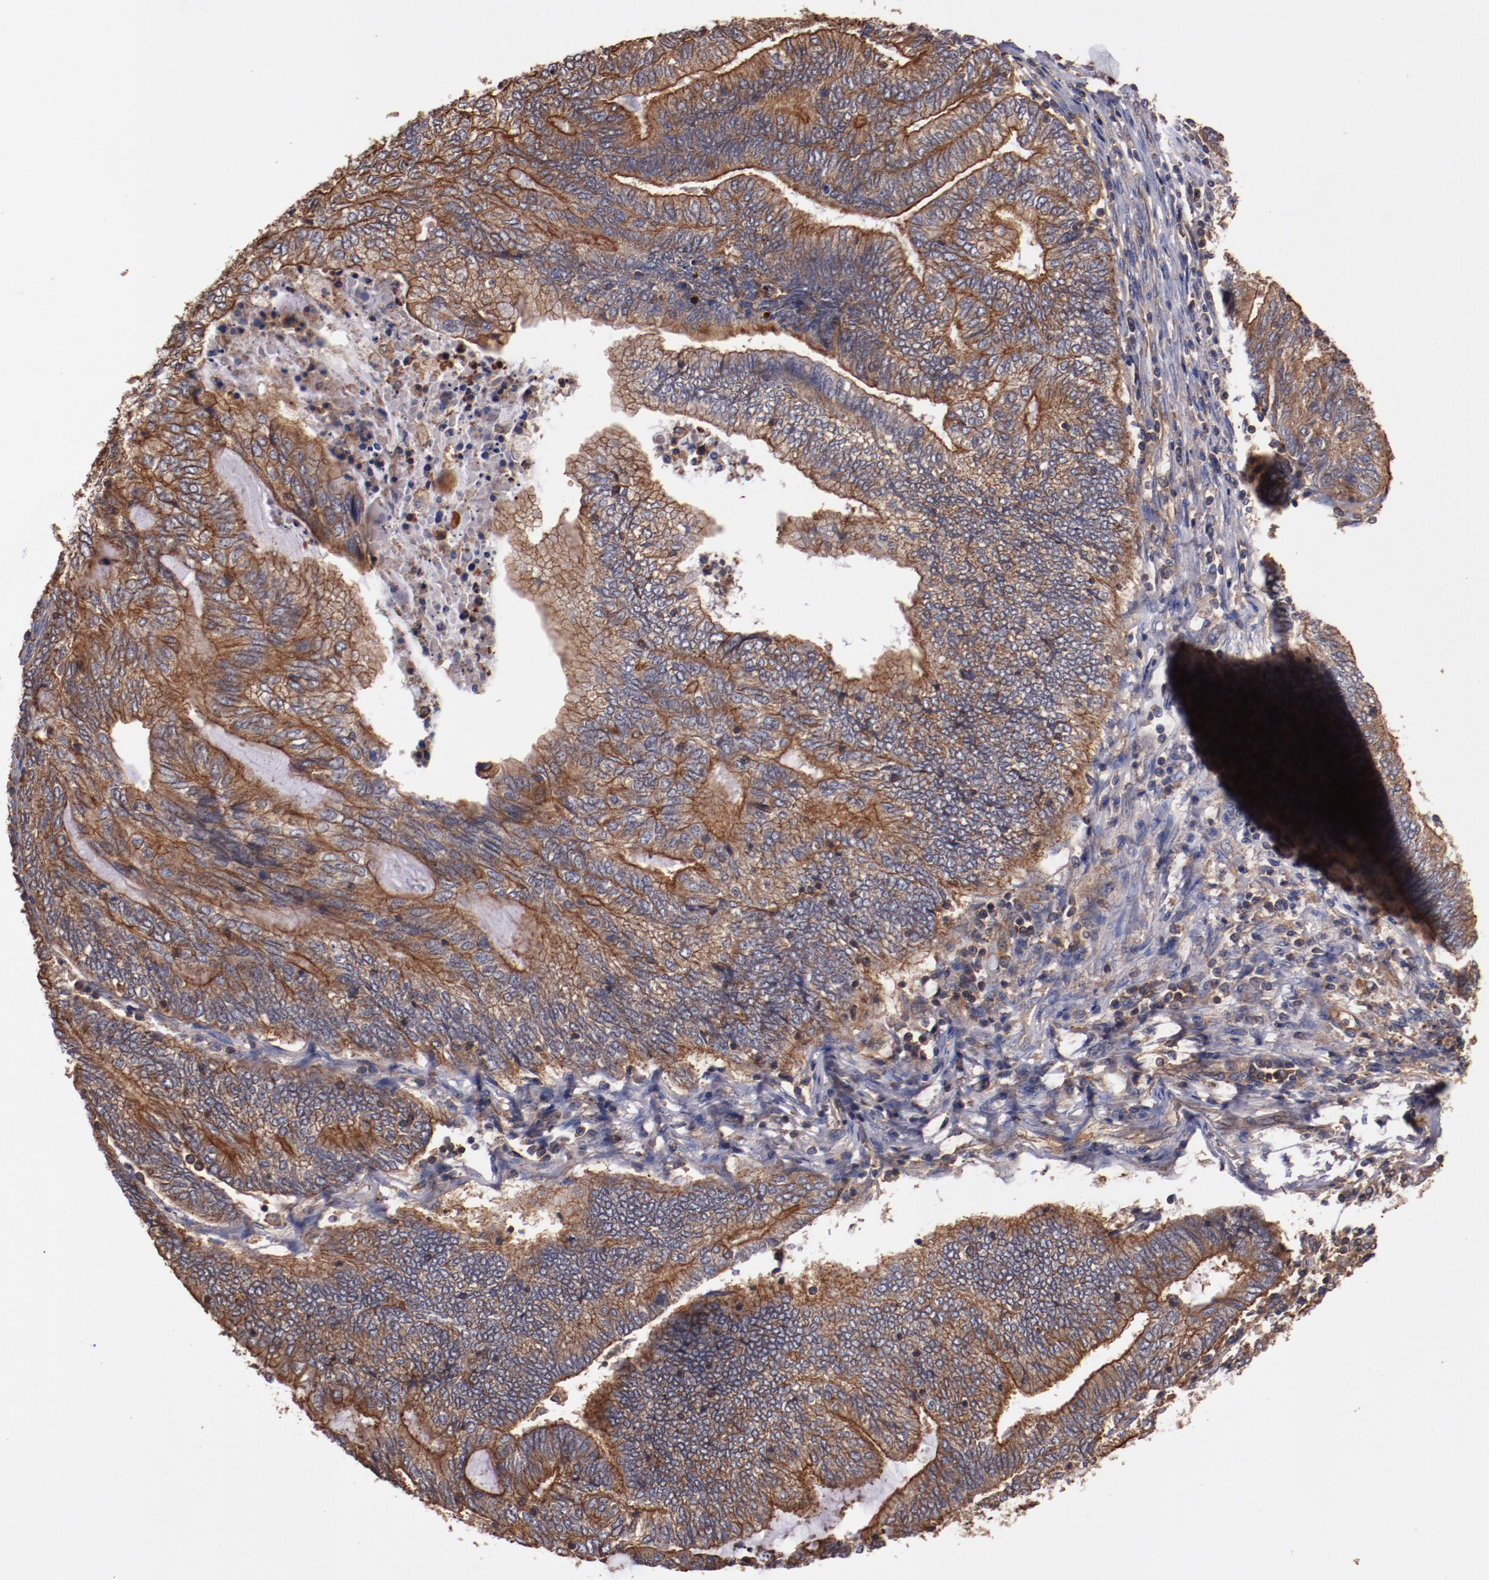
{"staining": {"intensity": "strong", "quantity": ">75%", "location": "cytoplasmic/membranous"}, "tissue": "endometrial cancer", "cell_type": "Tumor cells", "image_type": "cancer", "snomed": [{"axis": "morphology", "description": "Adenocarcinoma, NOS"}, {"axis": "topography", "description": "Uterus"}, {"axis": "topography", "description": "Endometrium"}], "caption": "Endometrial cancer (adenocarcinoma) stained with immunohistochemistry reveals strong cytoplasmic/membranous positivity in approximately >75% of tumor cells. The protein is stained brown, and the nuclei are stained in blue (DAB IHC with brightfield microscopy, high magnification).", "gene": "TMOD3", "patient": {"sex": "female", "age": 70}}